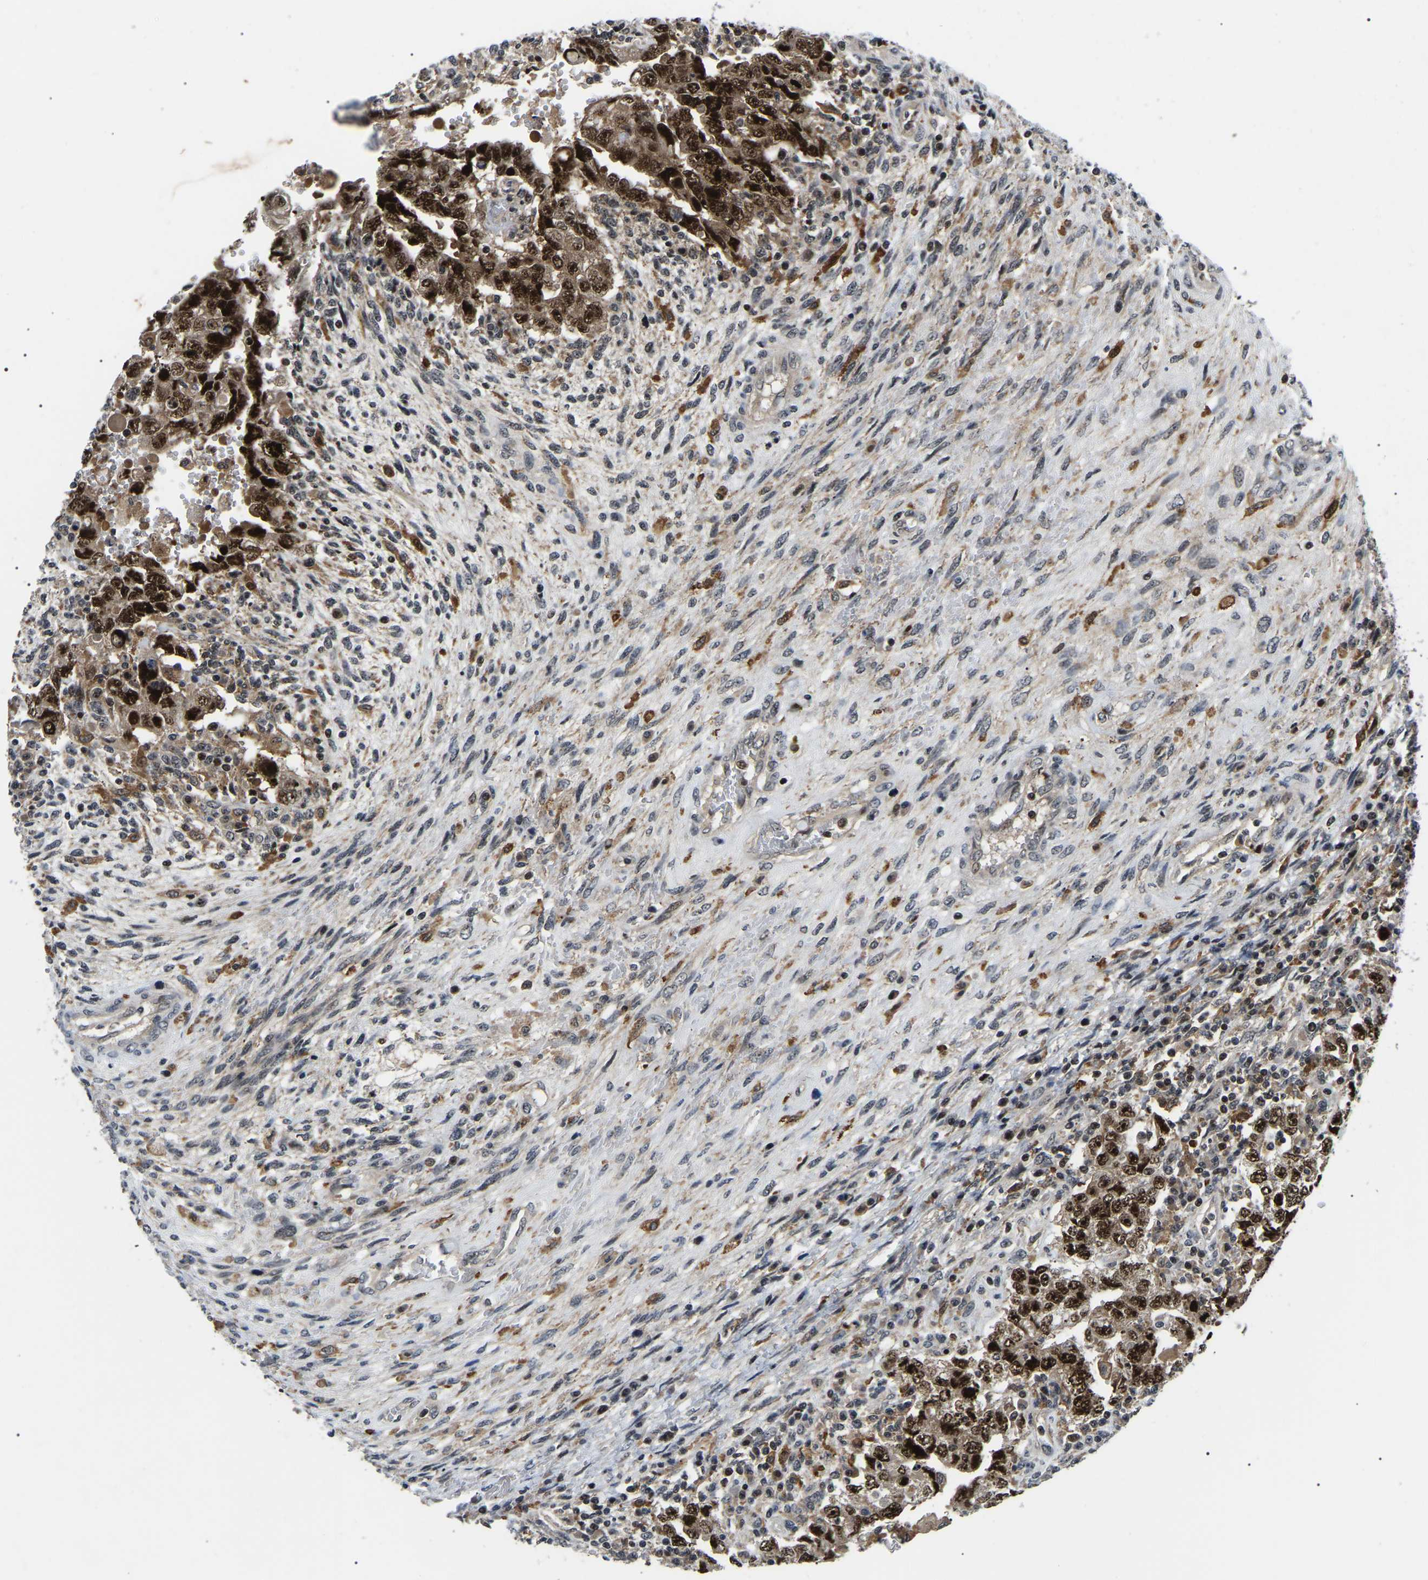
{"staining": {"intensity": "strong", "quantity": ">75%", "location": "cytoplasmic/membranous,nuclear"}, "tissue": "testis cancer", "cell_type": "Tumor cells", "image_type": "cancer", "snomed": [{"axis": "morphology", "description": "Carcinoma, Embryonal, NOS"}, {"axis": "topography", "description": "Testis"}], "caption": "Embryonal carcinoma (testis) stained with a protein marker shows strong staining in tumor cells.", "gene": "RRP1B", "patient": {"sex": "male", "age": 26}}